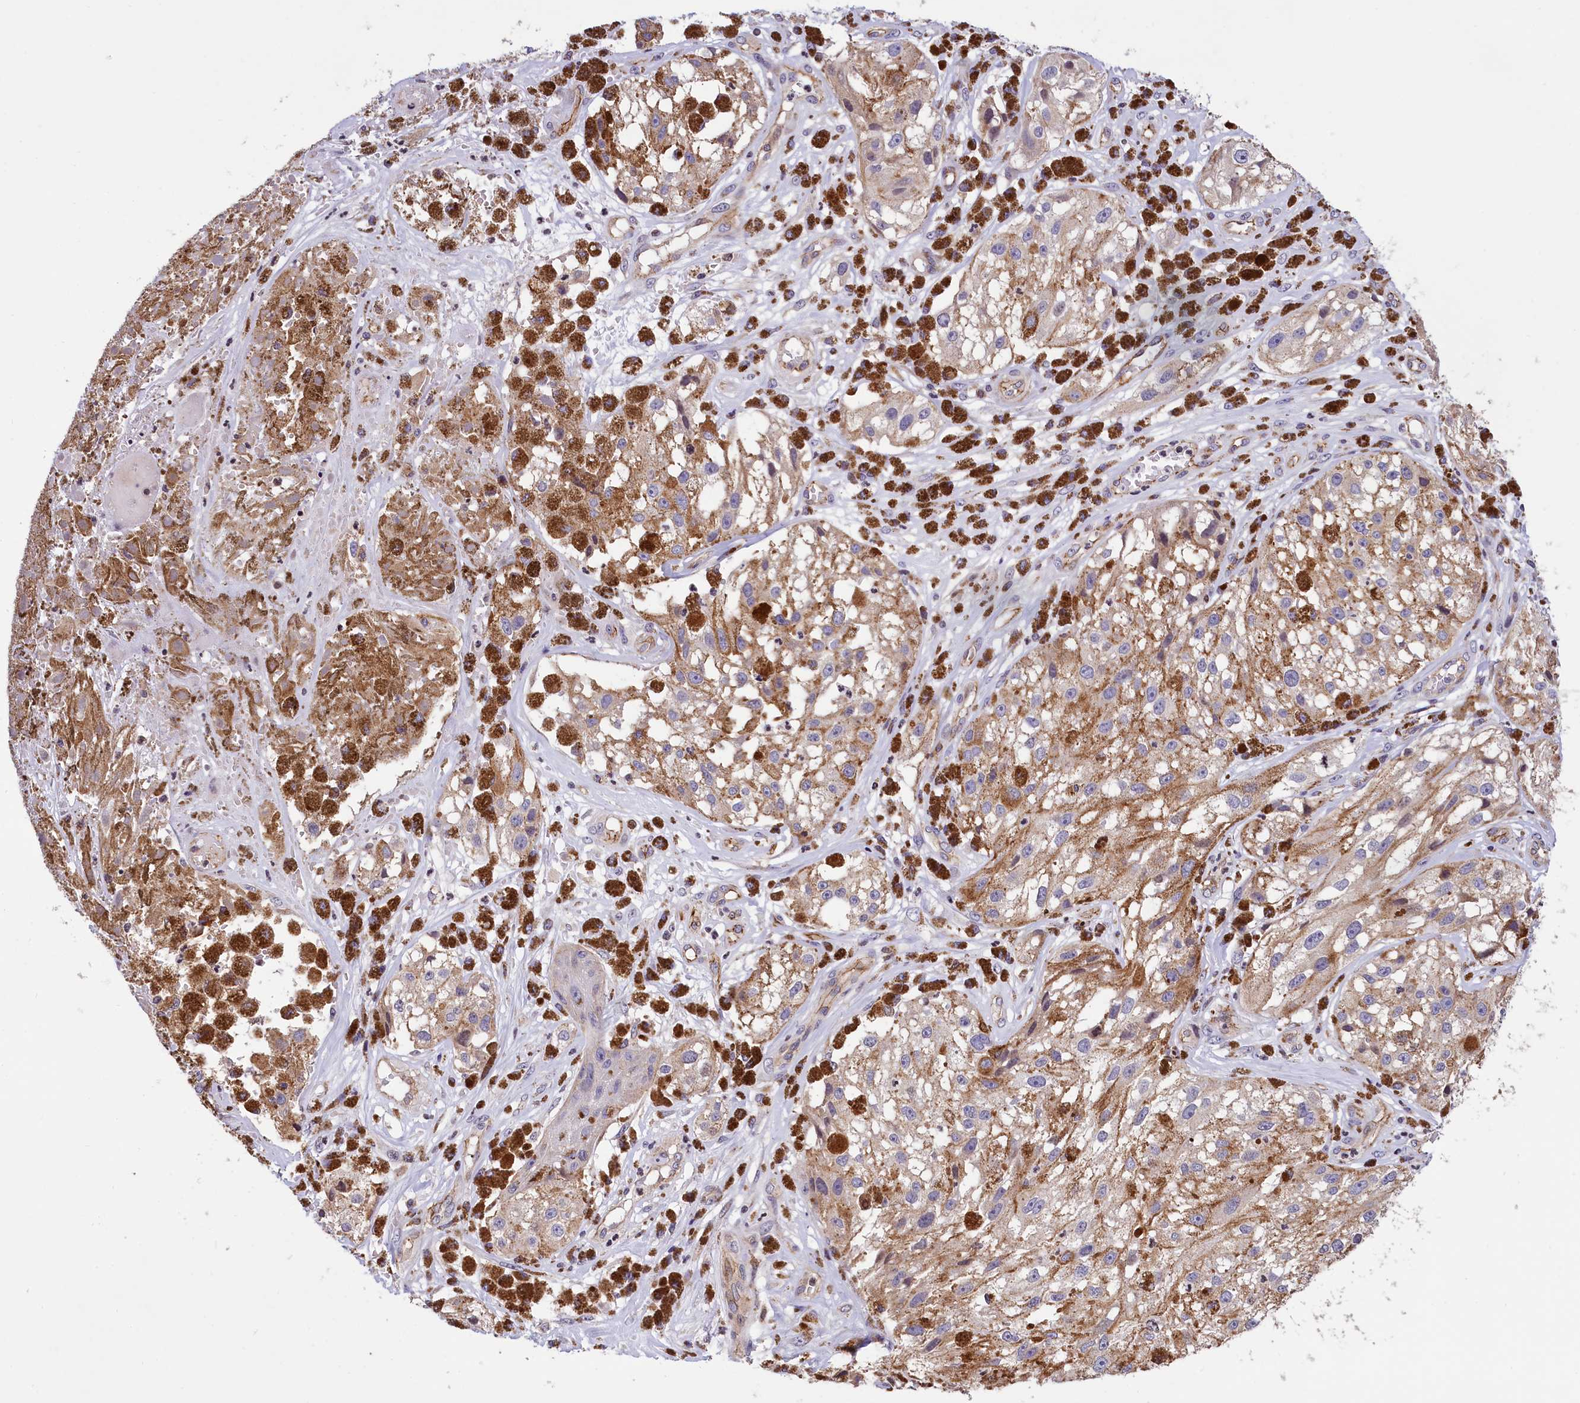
{"staining": {"intensity": "moderate", "quantity": ">75%", "location": "cytoplasmic/membranous"}, "tissue": "melanoma", "cell_type": "Tumor cells", "image_type": "cancer", "snomed": [{"axis": "morphology", "description": "Malignant melanoma, NOS"}, {"axis": "topography", "description": "Skin"}], "caption": "Melanoma tissue displays moderate cytoplasmic/membranous staining in about >75% of tumor cells, visualized by immunohistochemistry. Using DAB (3,3'-diaminobenzidine) (brown) and hematoxylin (blue) stains, captured at high magnification using brightfield microscopy.", "gene": "ZNF2", "patient": {"sex": "male", "age": 88}}